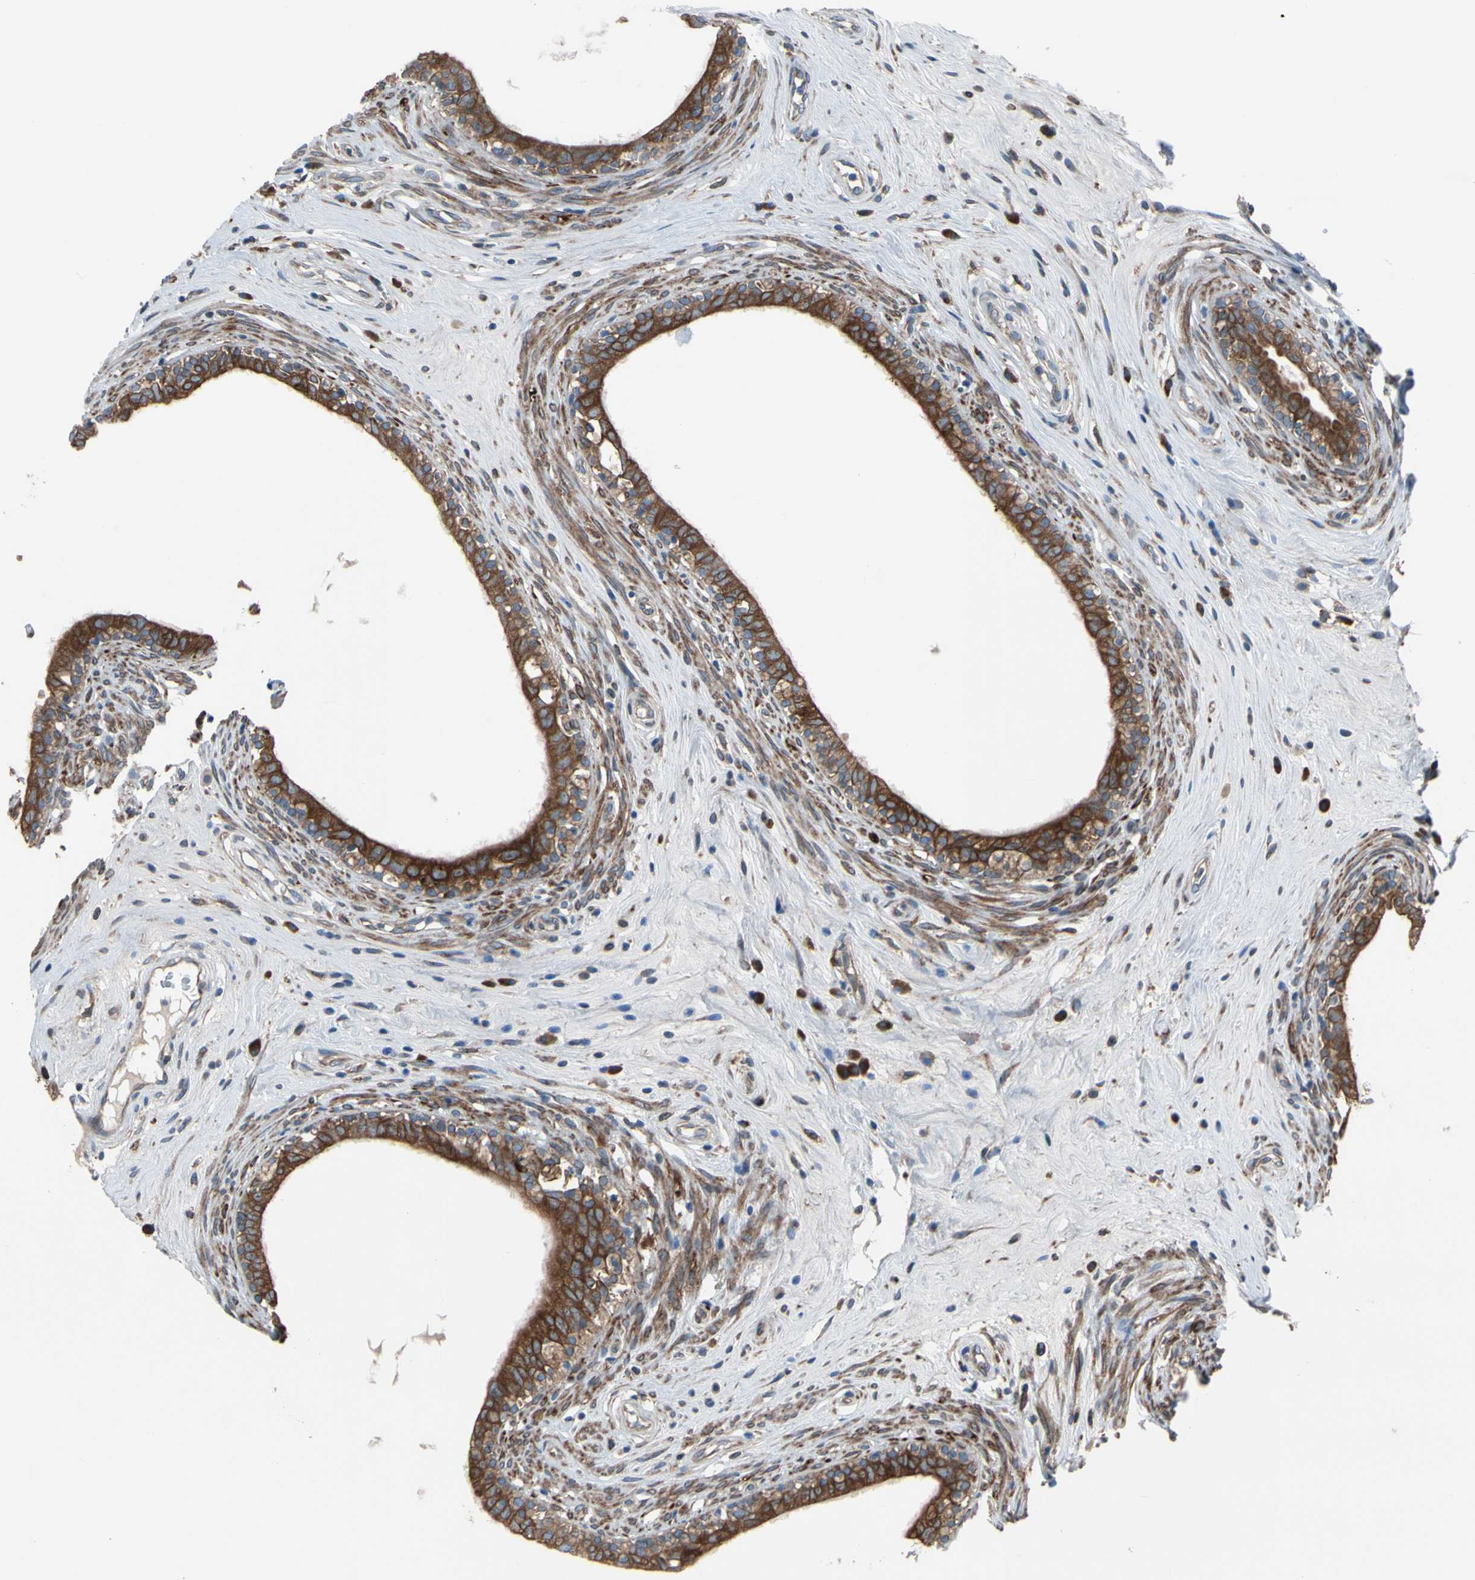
{"staining": {"intensity": "strong", "quantity": ">75%", "location": "cytoplasmic/membranous"}, "tissue": "epididymis", "cell_type": "Glandular cells", "image_type": "normal", "snomed": [{"axis": "morphology", "description": "Normal tissue, NOS"}, {"axis": "morphology", "description": "Inflammation, NOS"}, {"axis": "topography", "description": "Epididymis"}], "caption": "Epididymis was stained to show a protein in brown. There is high levels of strong cytoplasmic/membranous positivity in about >75% of glandular cells. The staining is performed using DAB brown chromogen to label protein expression. The nuclei are counter-stained blue using hematoxylin.", "gene": "CLCC1", "patient": {"sex": "male", "age": 84}}